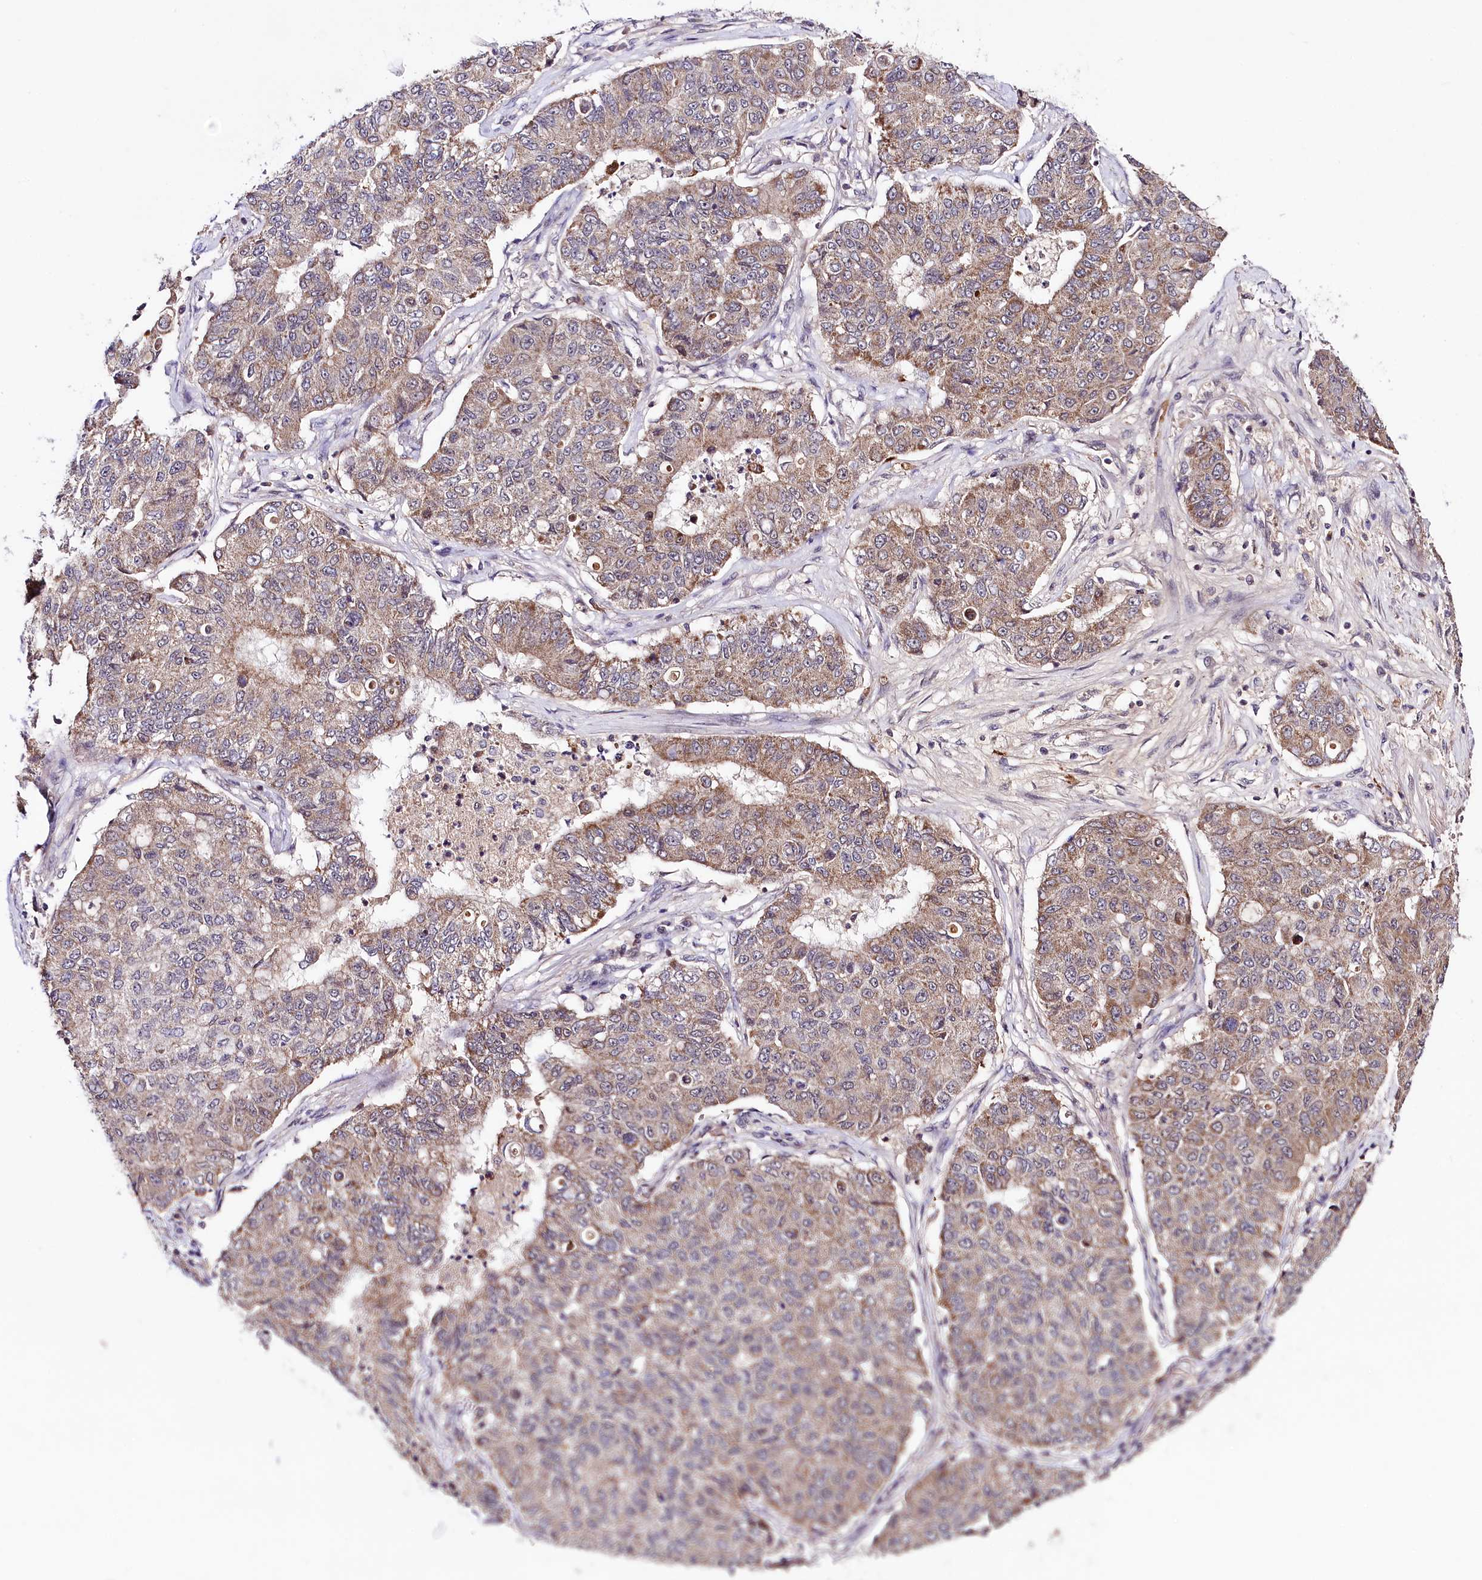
{"staining": {"intensity": "moderate", "quantity": "25%-75%", "location": "cytoplasmic/membranous"}, "tissue": "lung cancer", "cell_type": "Tumor cells", "image_type": "cancer", "snomed": [{"axis": "morphology", "description": "Squamous cell carcinoma, NOS"}, {"axis": "topography", "description": "Lung"}], "caption": "Immunohistochemistry image of neoplastic tissue: human lung cancer (squamous cell carcinoma) stained using IHC demonstrates medium levels of moderate protein expression localized specifically in the cytoplasmic/membranous of tumor cells, appearing as a cytoplasmic/membranous brown color.", "gene": "TAFAZZIN", "patient": {"sex": "male", "age": 74}}